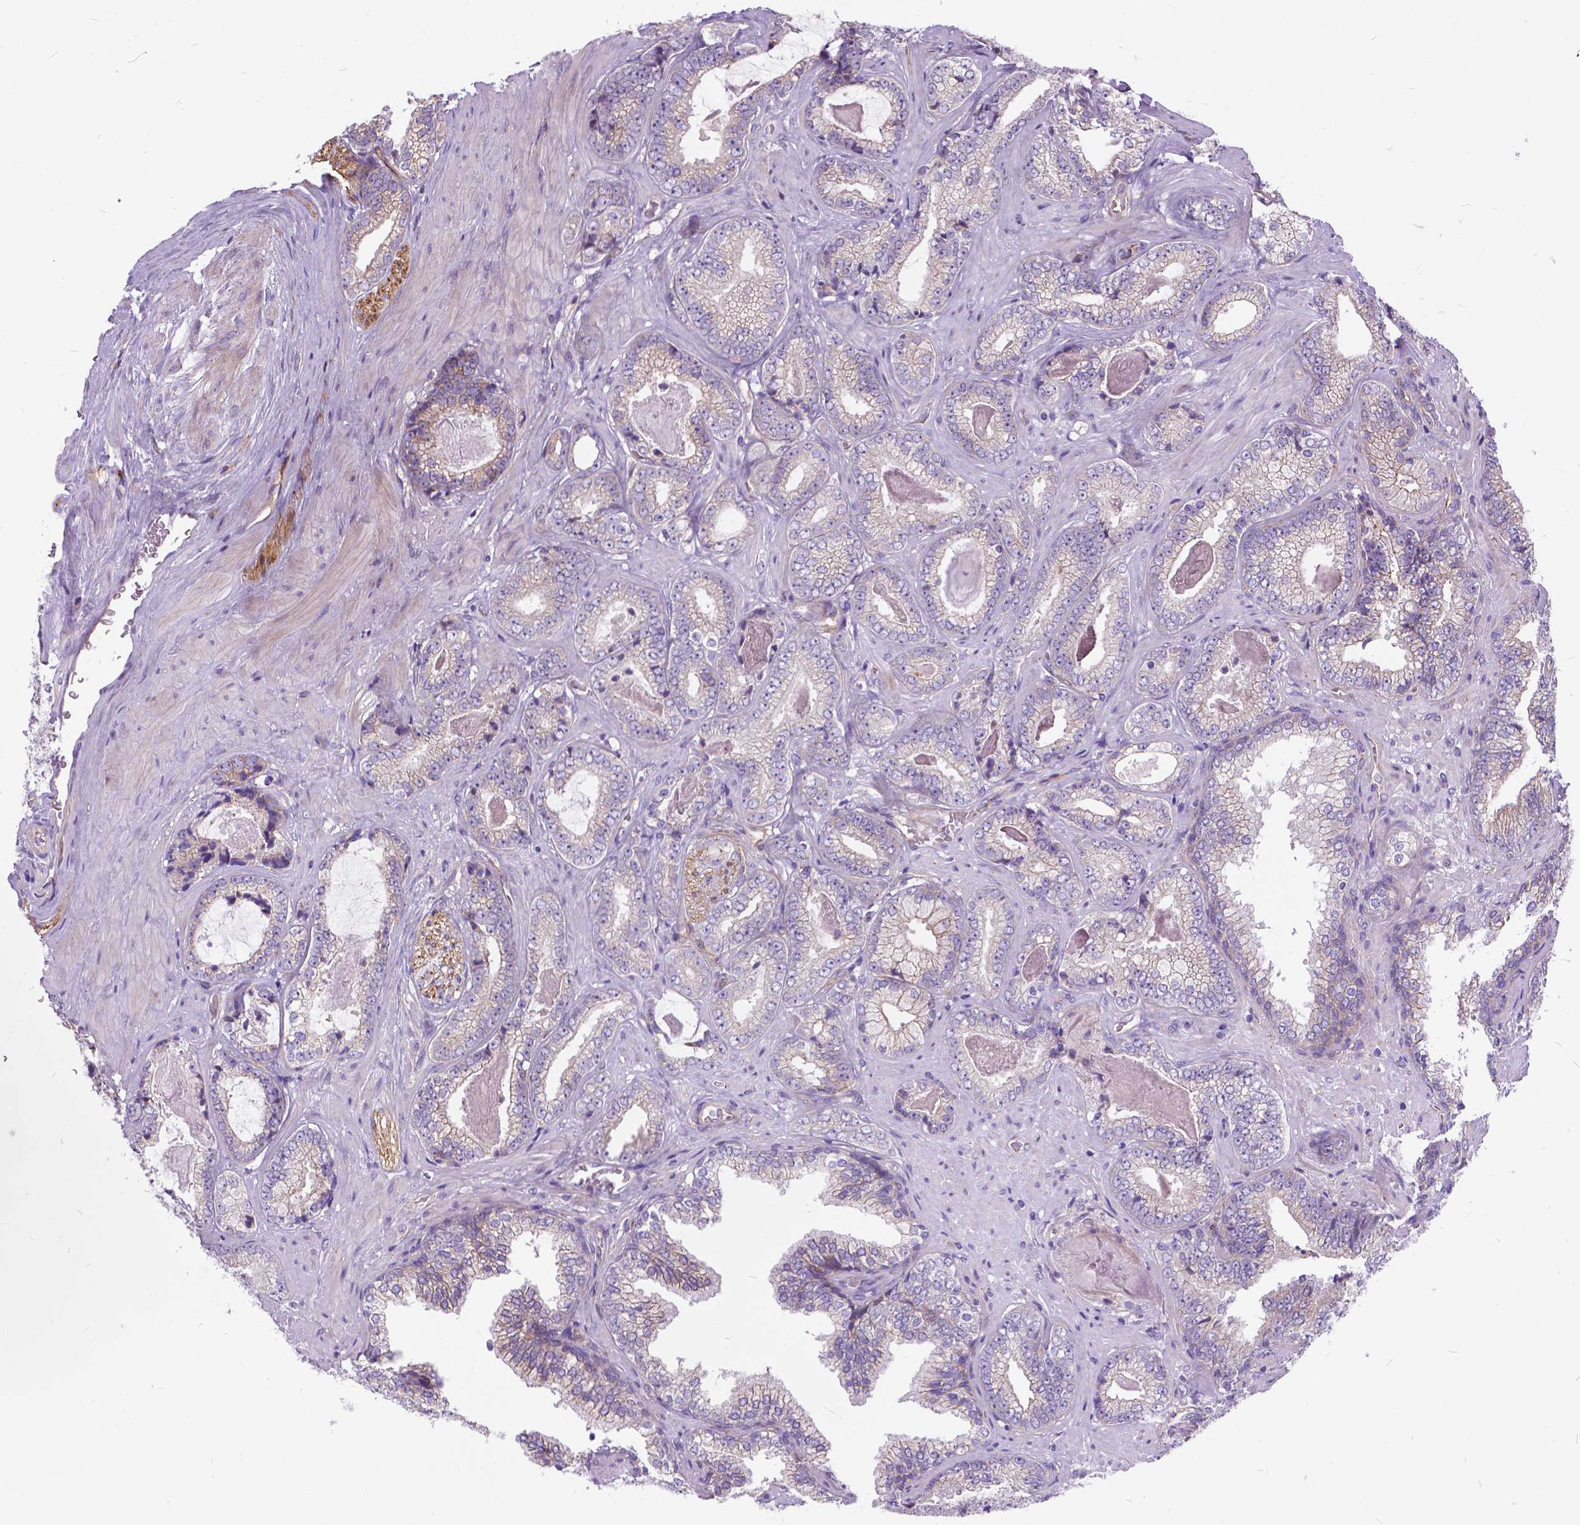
{"staining": {"intensity": "negative", "quantity": "none", "location": "none"}, "tissue": "prostate cancer", "cell_type": "Tumor cells", "image_type": "cancer", "snomed": [{"axis": "morphology", "description": "Adenocarcinoma, Low grade"}, {"axis": "topography", "description": "Prostate"}], "caption": "Histopathology image shows no significant protein expression in tumor cells of prostate cancer (low-grade adenocarcinoma).", "gene": "FLT4", "patient": {"sex": "male", "age": 61}}